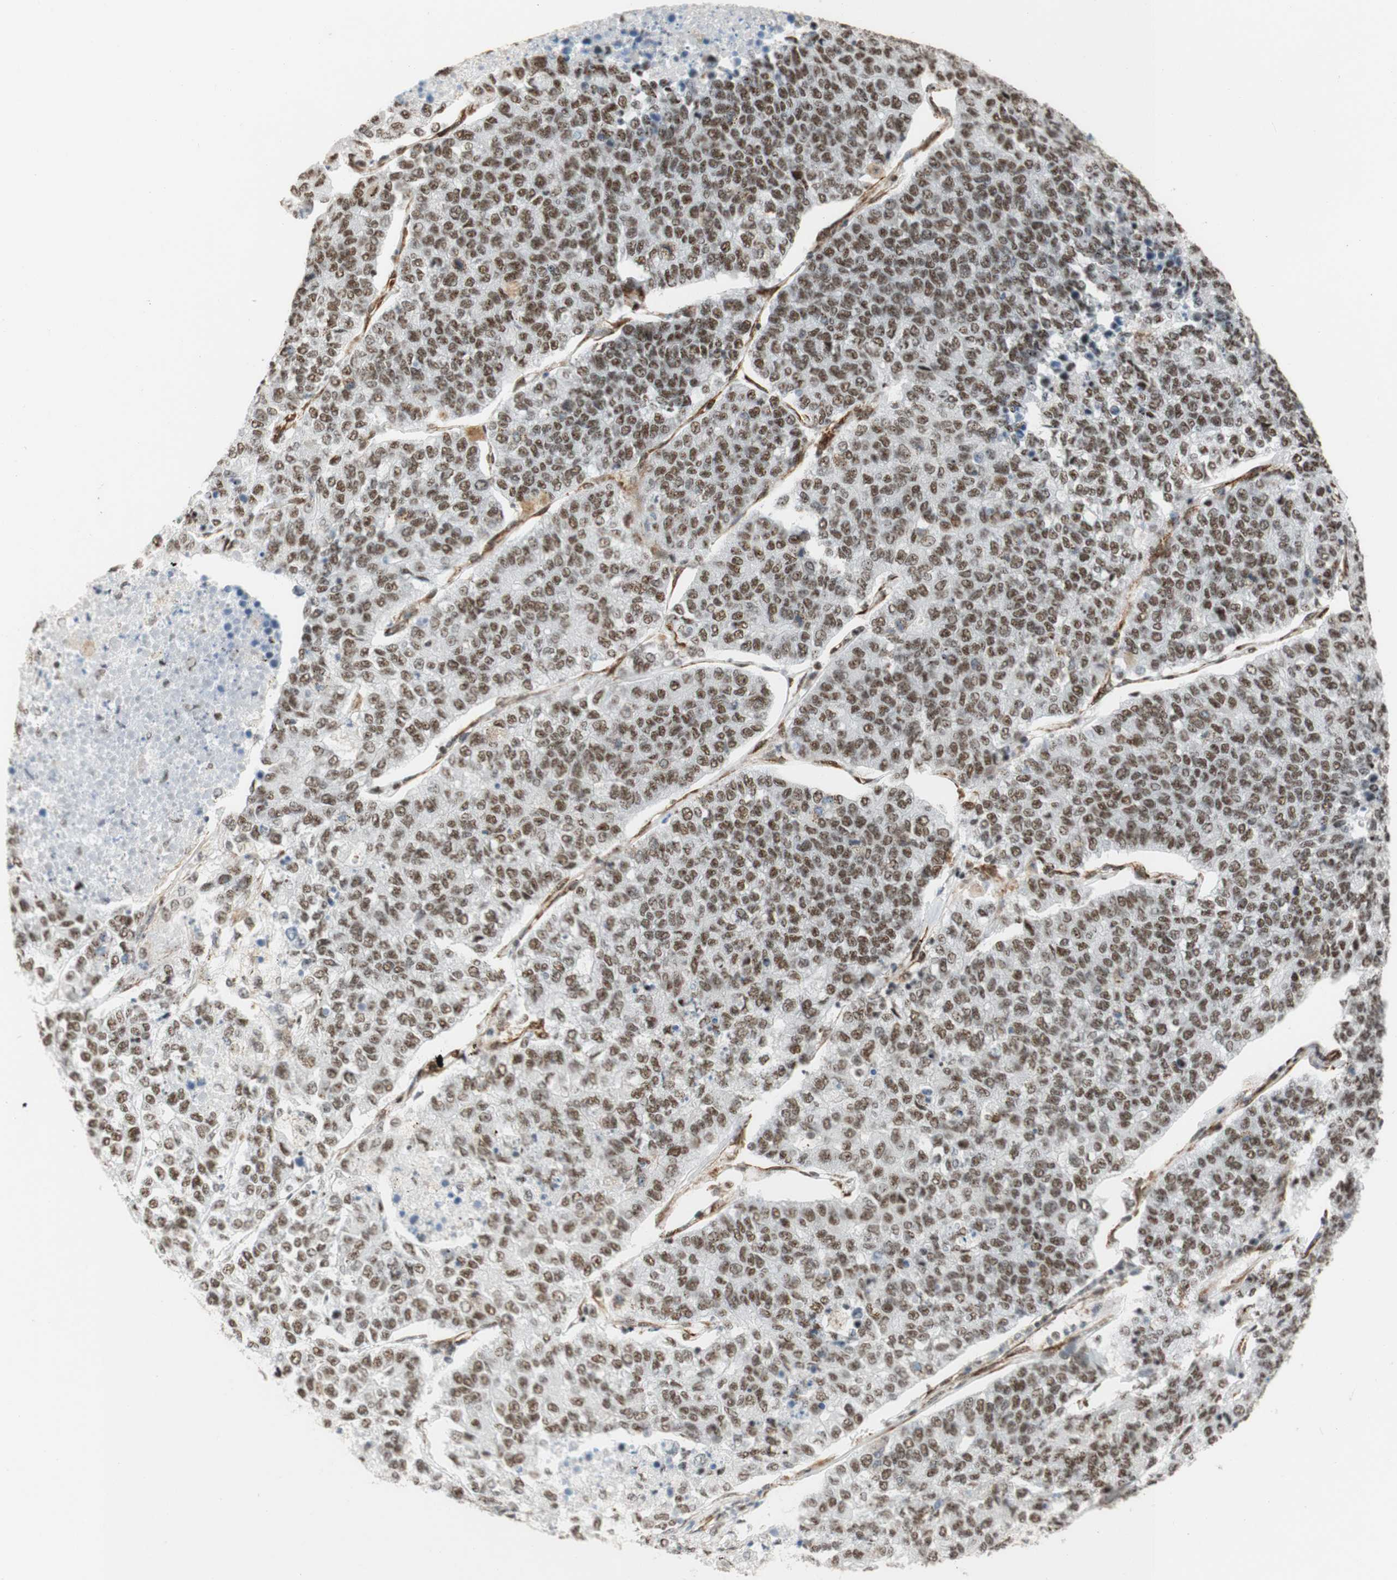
{"staining": {"intensity": "moderate", "quantity": ">75%", "location": "nuclear"}, "tissue": "lung cancer", "cell_type": "Tumor cells", "image_type": "cancer", "snomed": [{"axis": "morphology", "description": "Adenocarcinoma, NOS"}, {"axis": "topography", "description": "Lung"}], "caption": "Lung cancer stained with immunohistochemistry (IHC) displays moderate nuclear staining in approximately >75% of tumor cells. The staining was performed using DAB to visualize the protein expression in brown, while the nuclei were stained in blue with hematoxylin (Magnification: 20x).", "gene": "SAP18", "patient": {"sex": "male", "age": 49}}